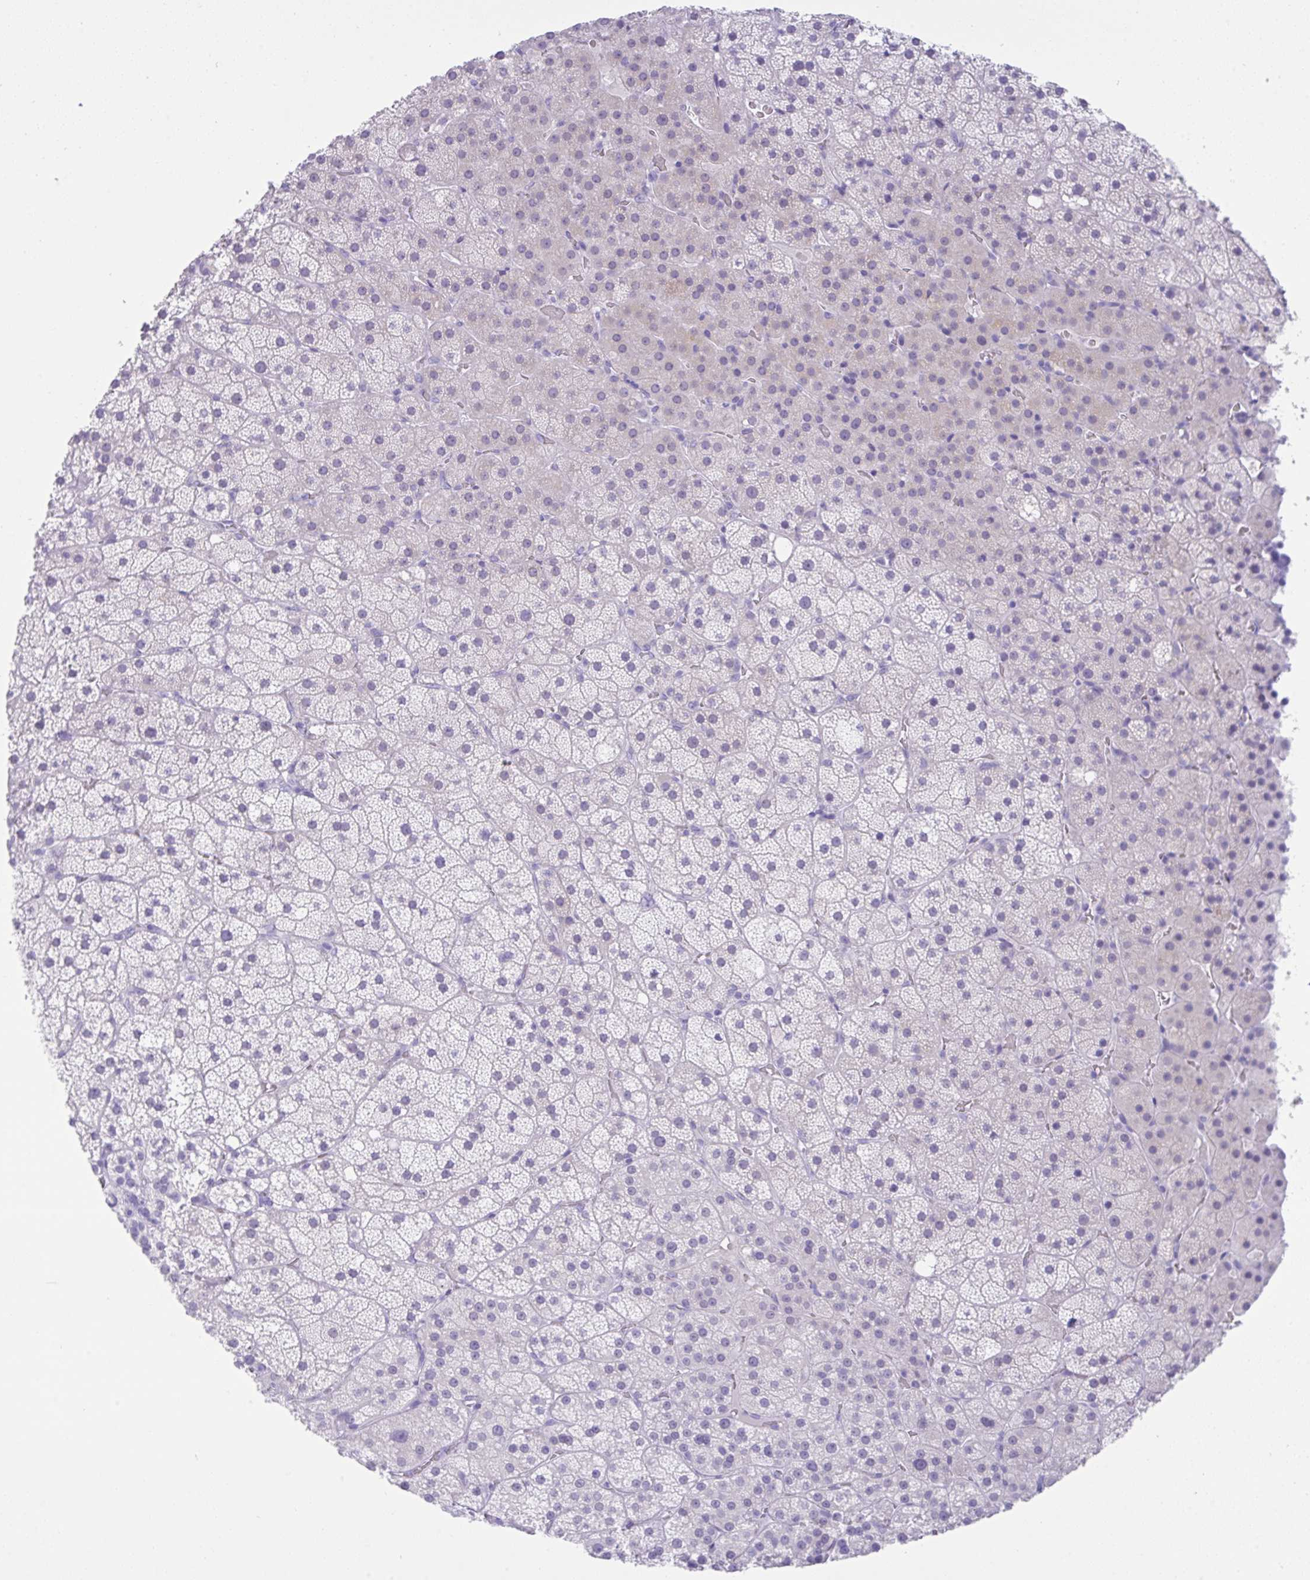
{"staining": {"intensity": "weak", "quantity": "<25%", "location": "cytoplasmic/membranous"}, "tissue": "adrenal gland", "cell_type": "Glandular cells", "image_type": "normal", "snomed": [{"axis": "morphology", "description": "Normal tissue, NOS"}, {"axis": "topography", "description": "Adrenal gland"}], "caption": "Immunohistochemistry (IHC) micrograph of unremarkable adrenal gland: adrenal gland stained with DAB (3,3'-diaminobenzidine) displays no significant protein expression in glandular cells. The staining was performed using DAB to visualize the protein expression in brown, while the nuclei were stained in blue with hematoxylin (Magnification: 20x).", "gene": "PSCA", "patient": {"sex": "male", "age": 53}}